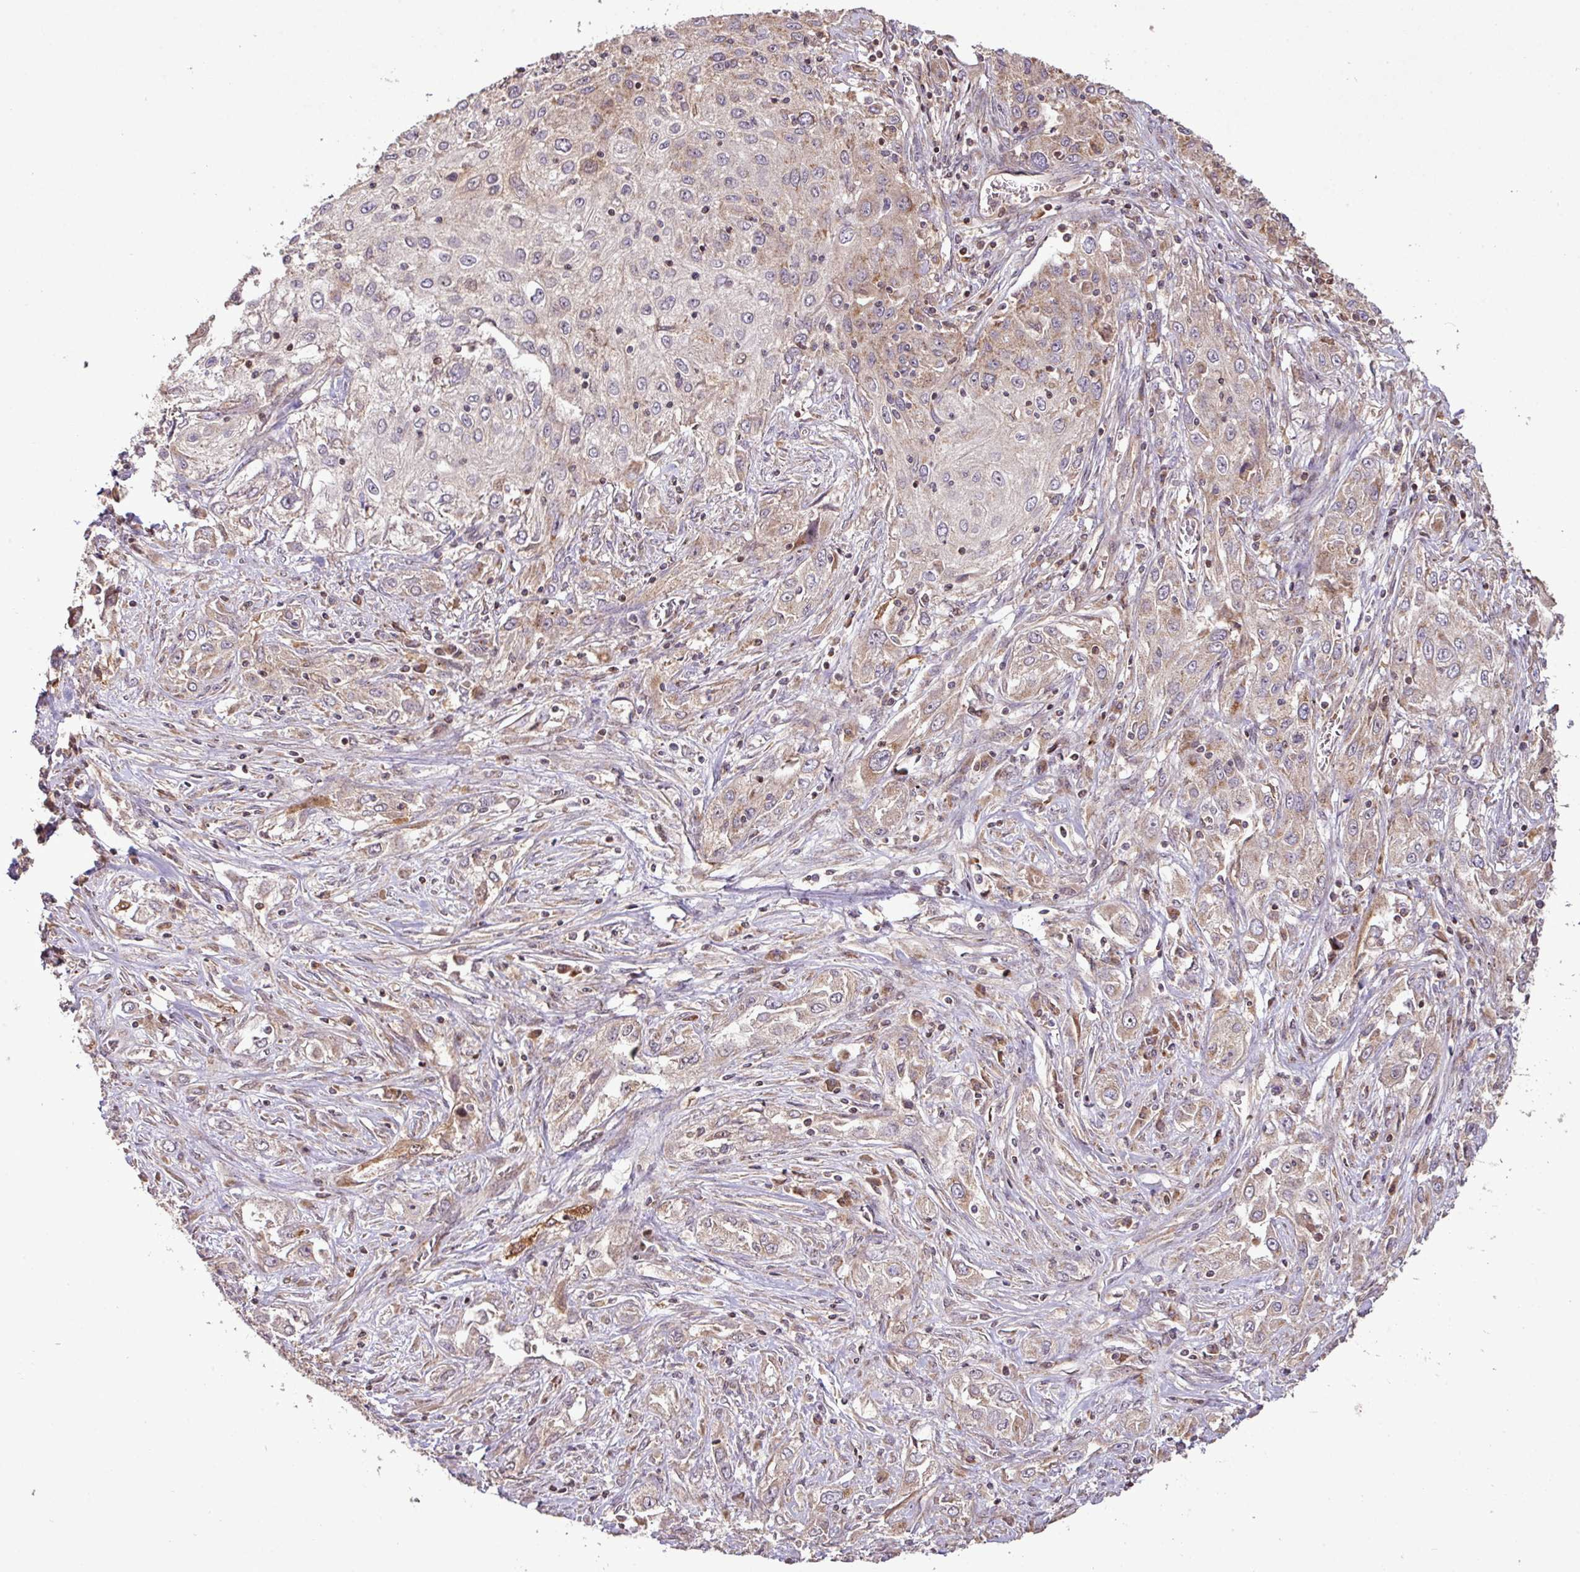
{"staining": {"intensity": "moderate", "quantity": "<25%", "location": "cytoplasmic/membranous"}, "tissue": "lung cancer", "cell_type": "Tumor cells", "image_type": "cancer", "snomed": [{"axis": "morphology", "description": "Squamous cell carcinoma, NOS"}, {"axis": "topography", "description": "Lung"}], "caption": "A brown stain shows moderate cytoplasmic/membranous expression of a protein in human lung squamous cell carcinoma tumor cells.", "gene": "YPEL3", "patient": {"sex": "female", "age": 69}}